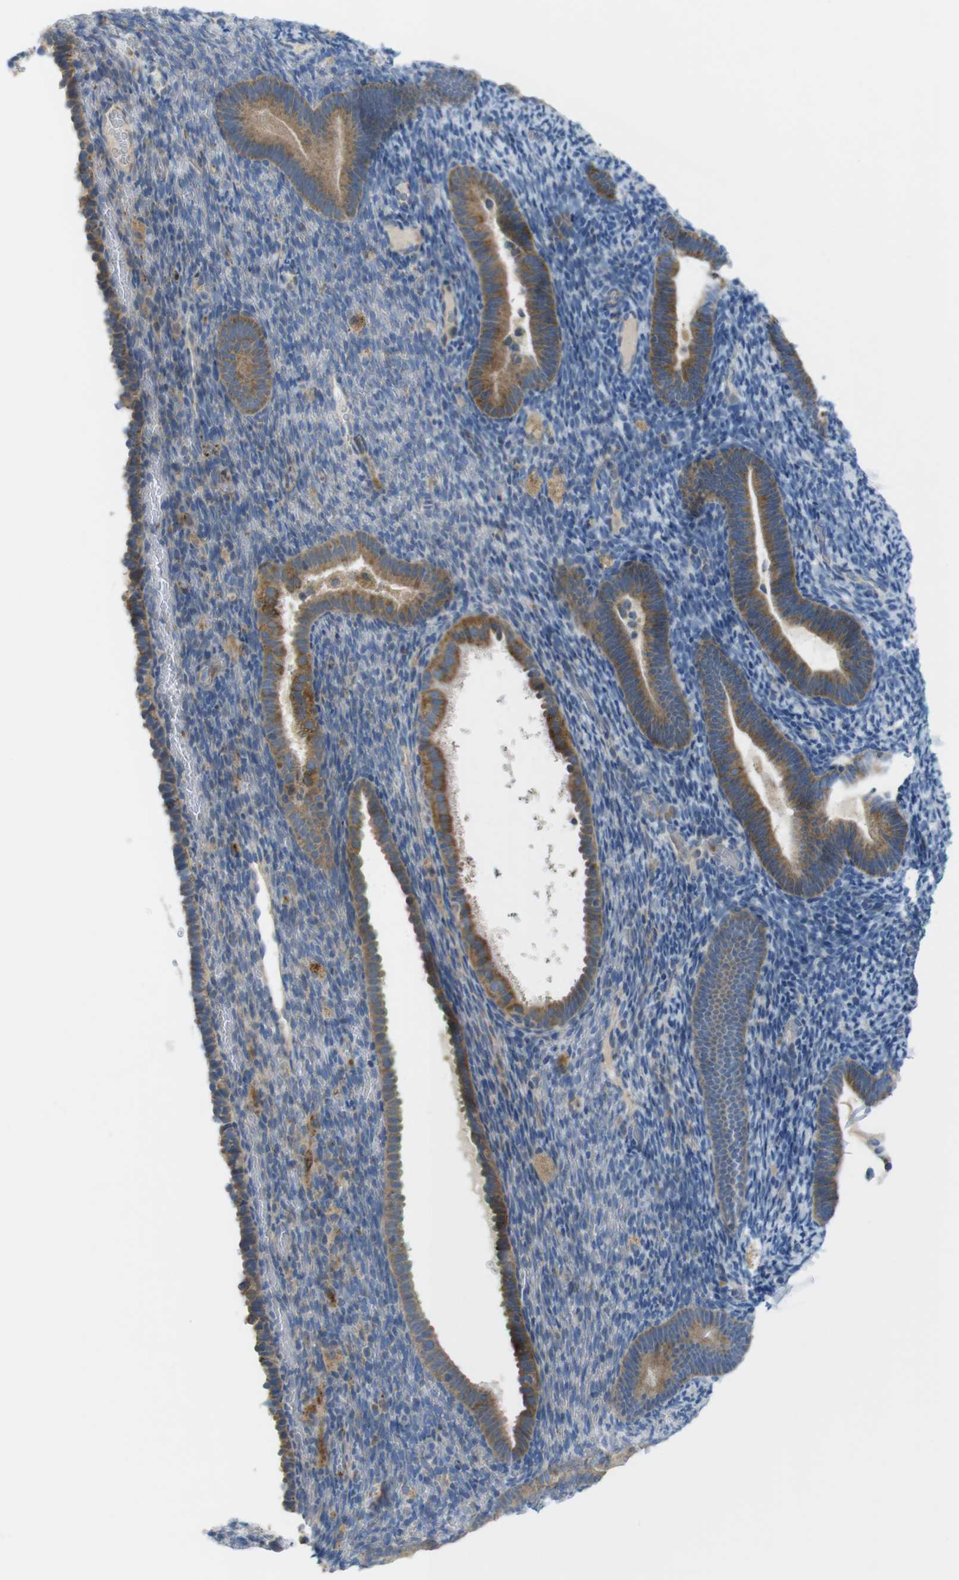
{"staining": {"intensity": "negative", "quantity": "none", "location": "none"}, "tissue": "endometrium", "cell_type": "Cells in endometrial stroma", "image_type": "normal", "snomed": [{"axis": "morphology", "description": "Normal tissue, NOS"}, {"axis": "topography", "description": "Endometrium"}], "caption": "DAB (3,3'-diaminobenzidine) immunohistochemical staining of normal endometrium shows no significant staining in cells in endometrial stroma.", "gene": "MARCHF1", "patient": {"sex": "female", "age": 51}}